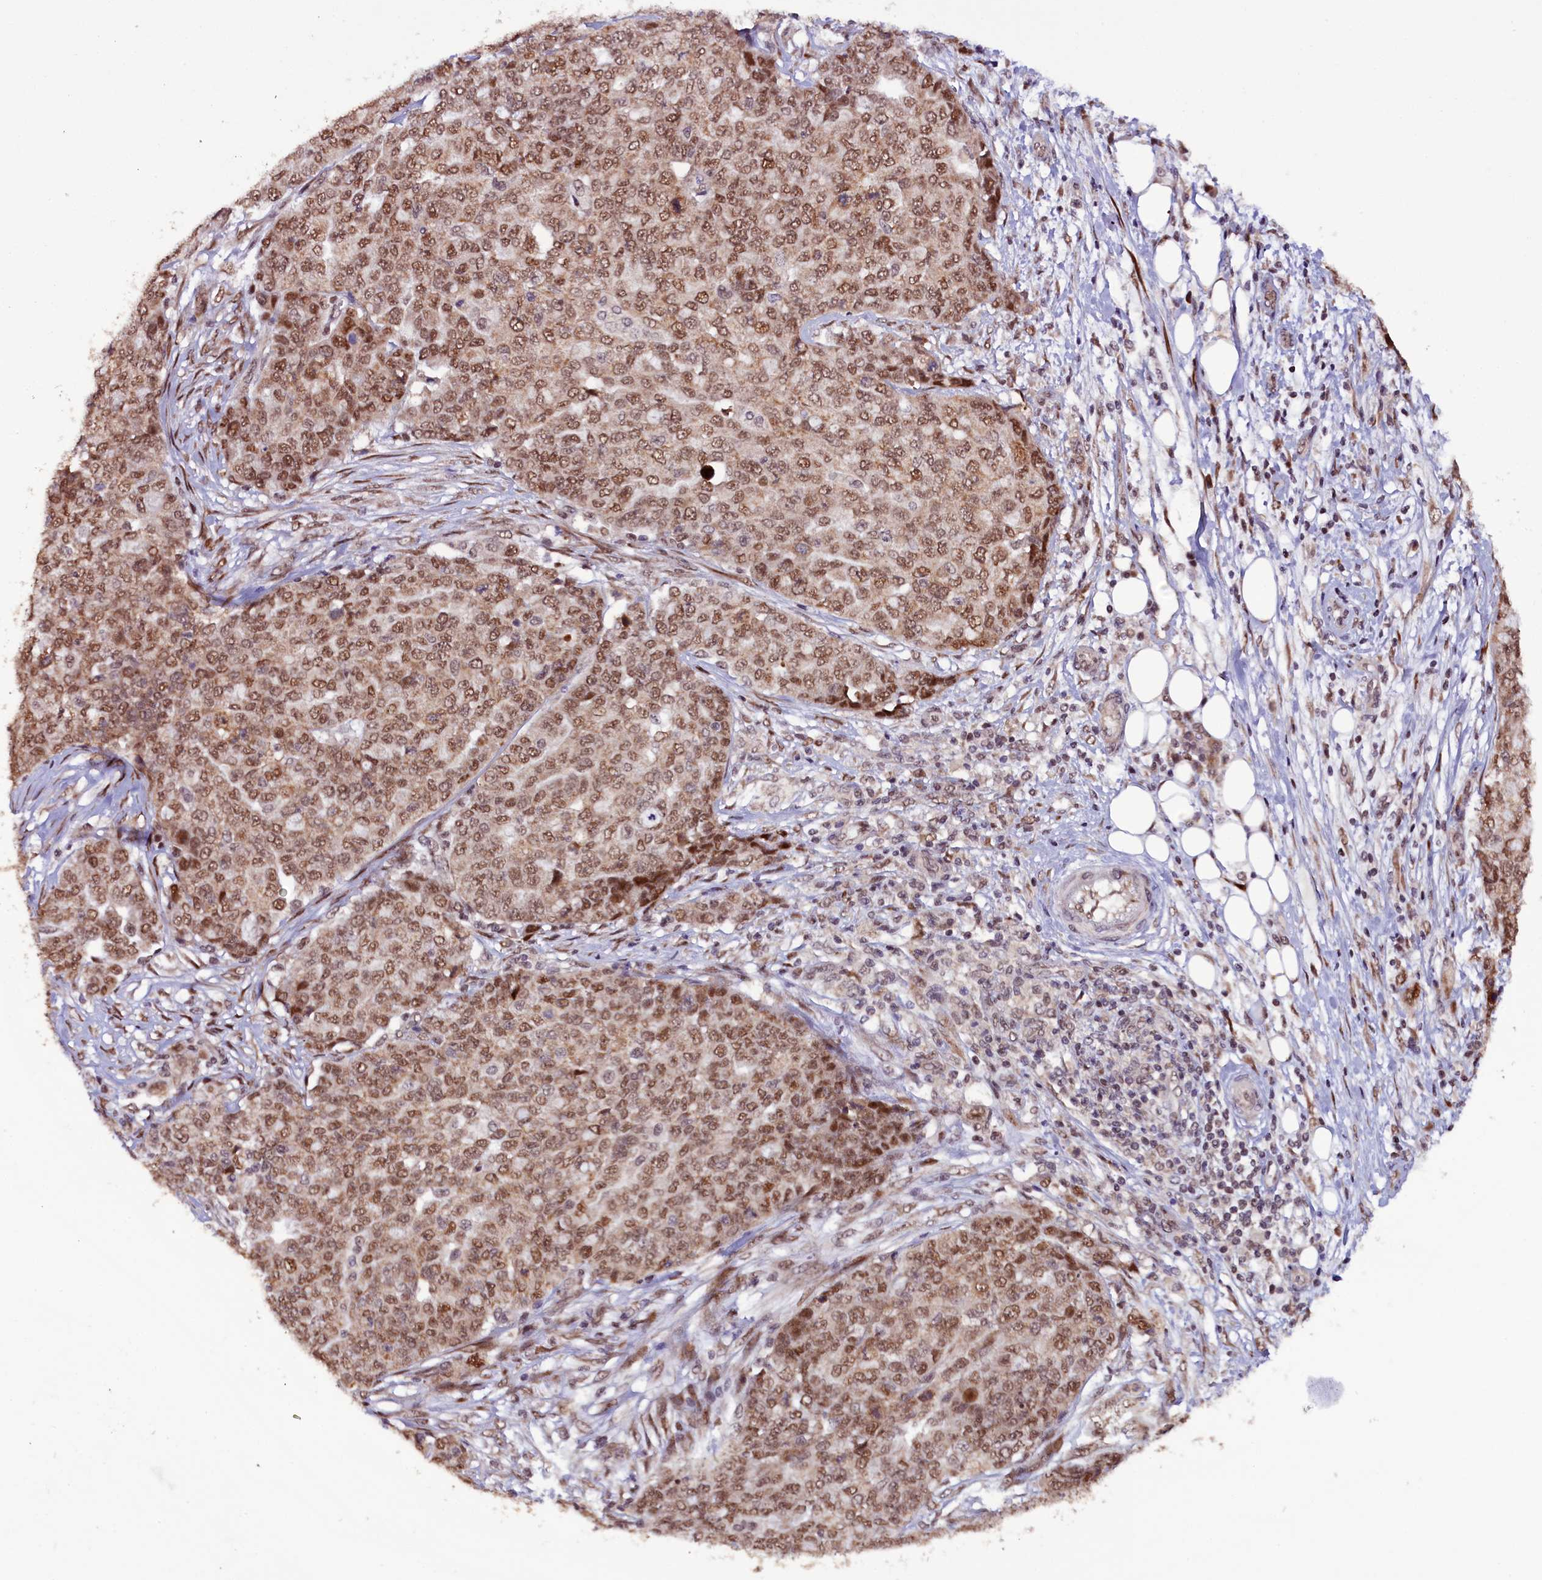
{"staining": {"intensity": "moderate", "quantity": ">75%", "location": "nuclear"}, "tissue": "ovarian cancer", "cell_type": "Tumor cells", "image_type": "cancer", "snomed": [{"axis": "morphology", "description": "Cystadenocarcinoma, serous, NOS"}, {"axis": "topography", "description": "Soft tissue"}, {"axis": "topography", "description": "Ovary"}], "caption": "Immunohistochemistry staining of ovarian cancer, which displays medium levels of moderate nuclear positivity in about >75% of tumor cells indicating moderate nuclear protein expression. The staining was performed using DAB (3,3'-diaminobenzidine) (brown) for protein detection and nuclei were counterstained in hematoxylin (blue).", "gene": "RPUSD2", "patient": {"sex": "female", "age": 57}}